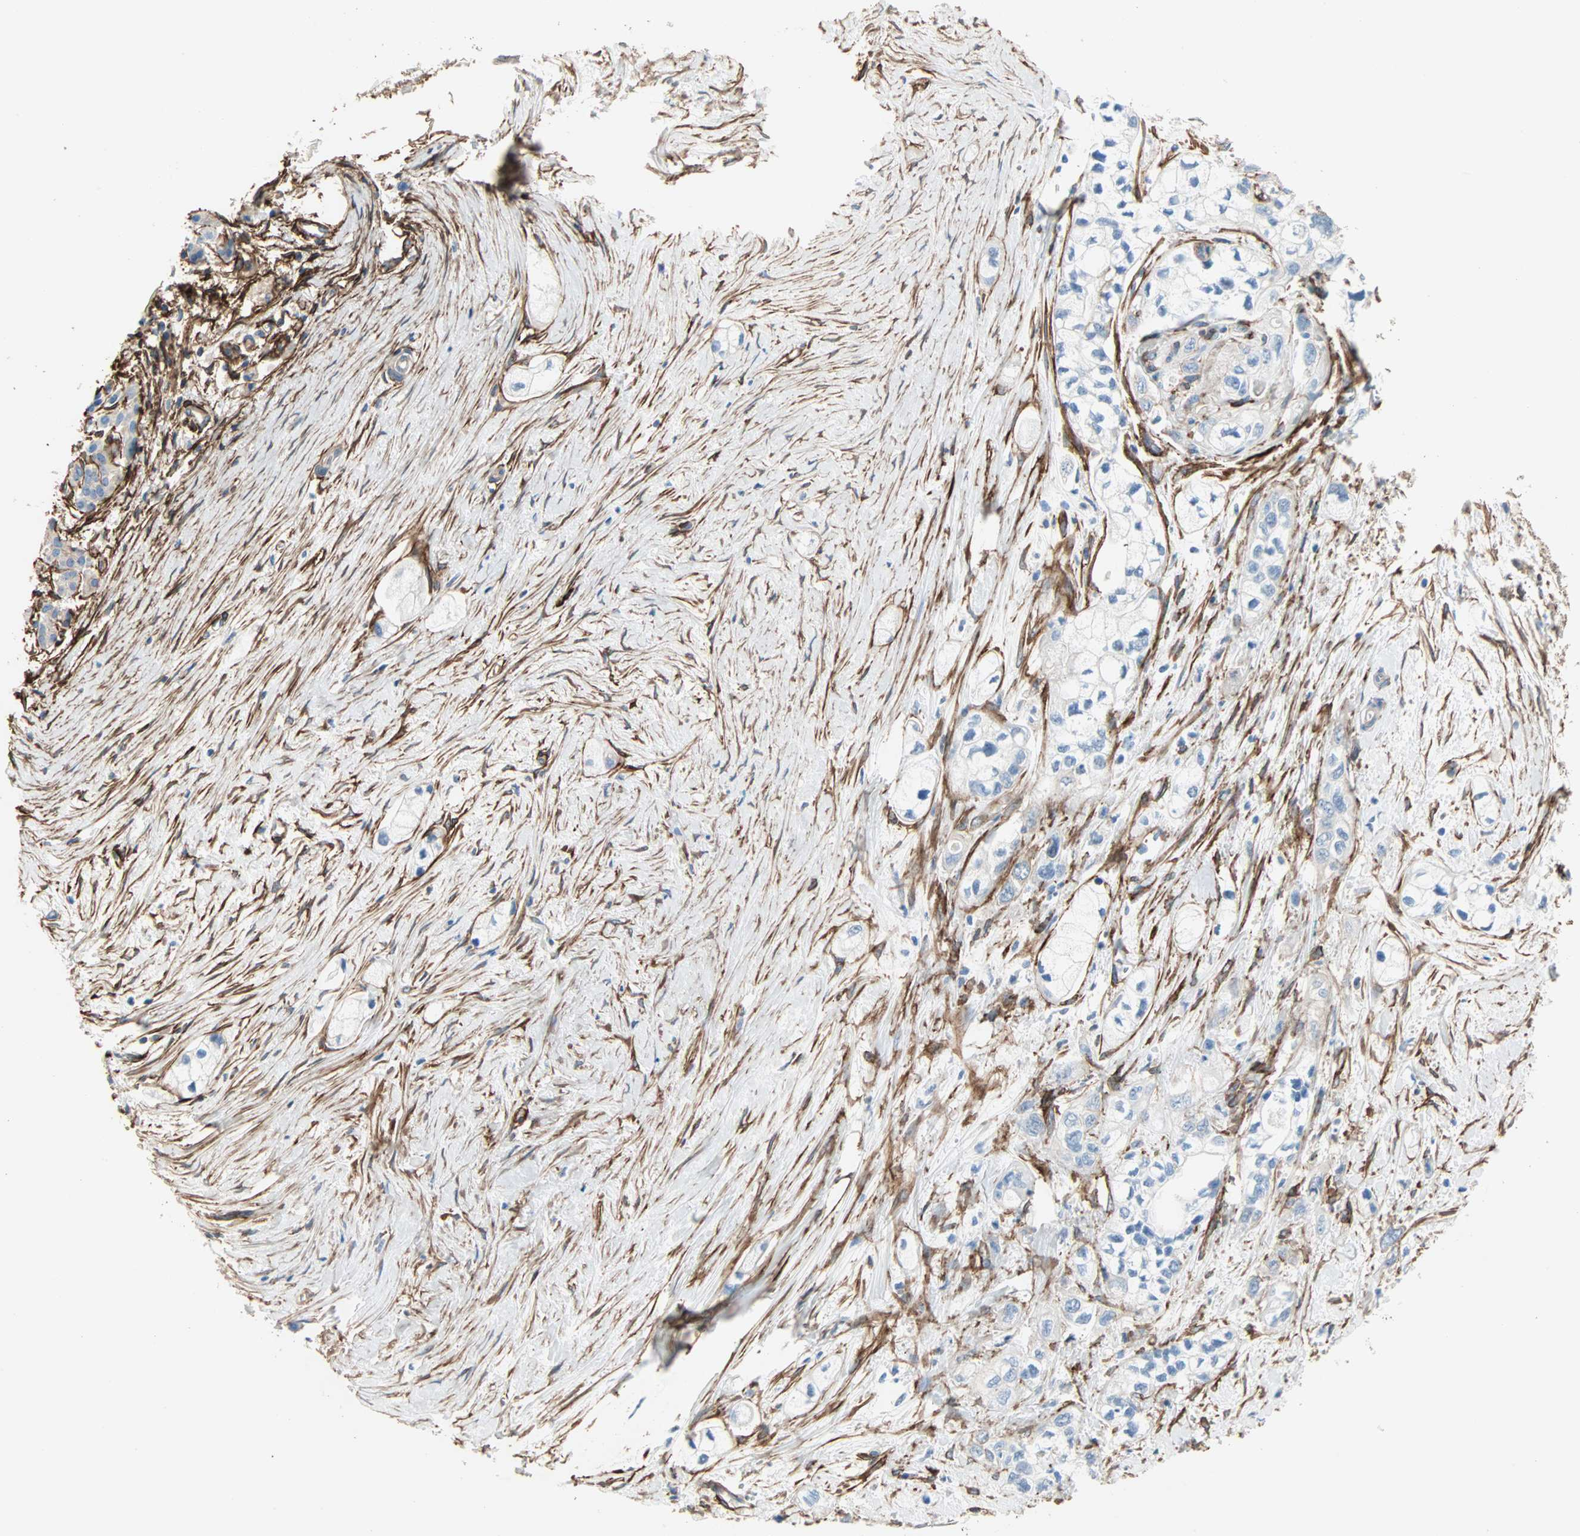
{"staining": {"intensity": "negative", "quantity": "none", "location": "none"}, "tissue": "pancreatic cancer", "cell_type": "Tumor cells", "image_type": "cancer", "snomed": [{"axis": "morphology", "description": "Adenocarcinoma, NOS"}, {"axis": "topography", "description": "Pancreas"}], "caption": "Tumor cells are negative for protein expression in human pancreatic cancer.", "gene": "EPB41L2", "patient": {"sex": "male", "age": 74}}